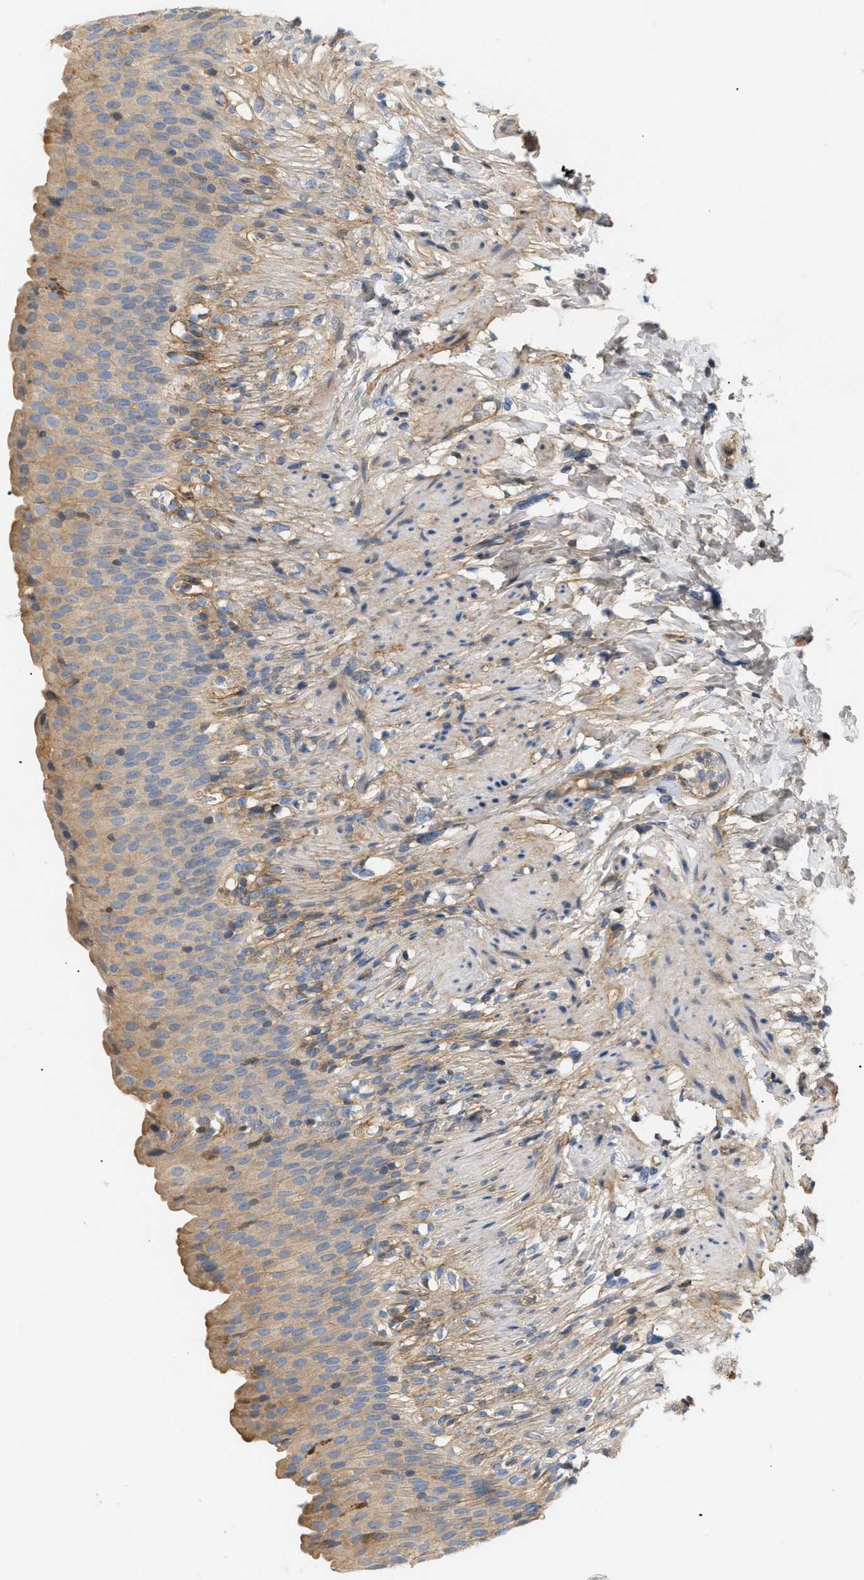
{"staining": {"intensity": "weak", "quantity": ">75%", "location": "cytoplasmic/membranous"}, "tissue": "urinary bladder", "cell_type": "Urothelial cells", "image_type": "normal", "snomed": [{"axis": "morphology", "description": "Normal tissue, NOS"}, {"axis": "topography", "description": "Urinary bladder"}], "caption": "IHC photomicrograph of benign urinary bladder stained for a protein (brown), which shows low levels of weak cytoplasmic/membranous expression in approximately >75% of urothelial cells.", "gene": "FARS2", "patient": {"sex": "female", "age": 79}}